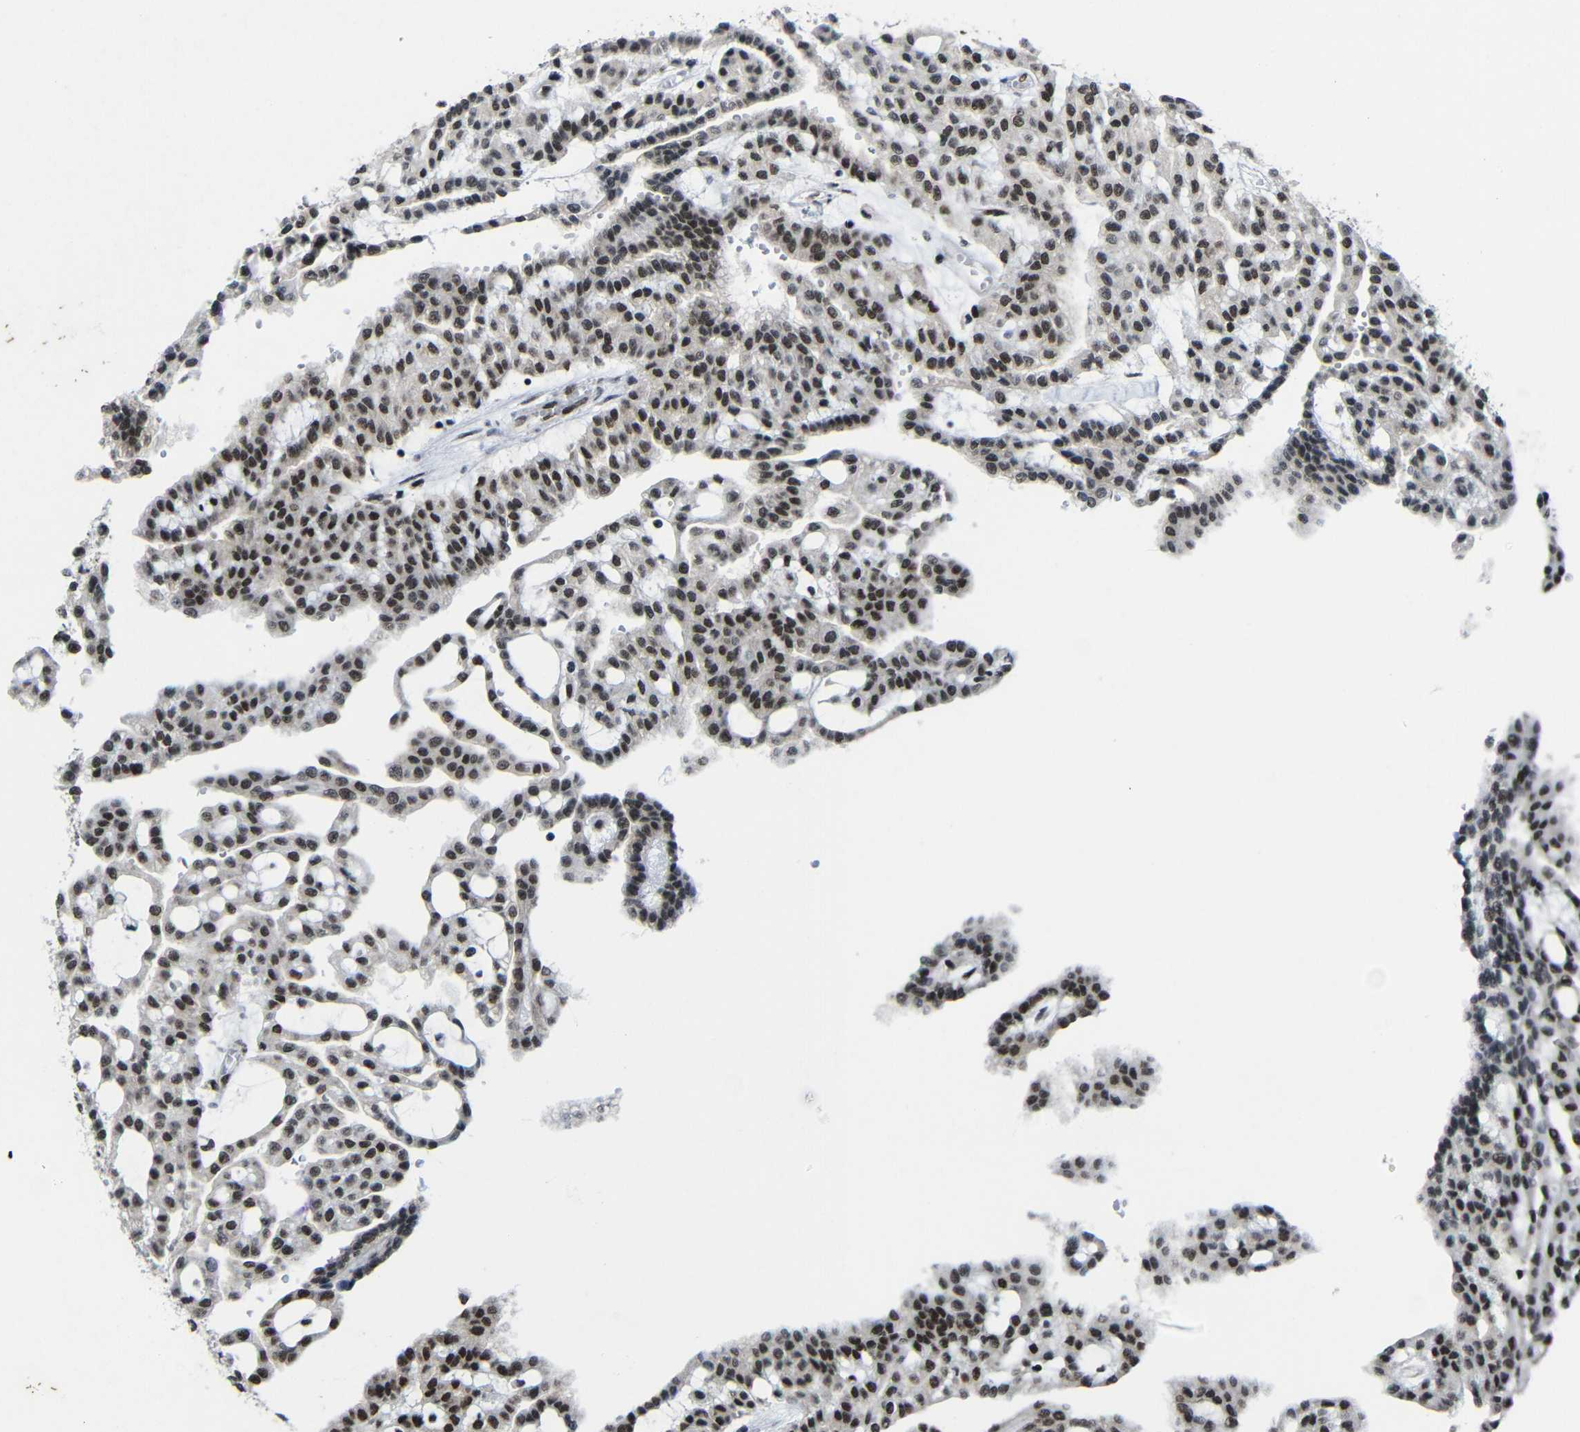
{"staining": {"intensity": "strong", "quantity": "25%-75%", "location": "nuclear"}, "tissue": "renal cancer", "cell_type": "Tumor cells", "image_type": "cancer", "snomed": [{"axis": "morphology", "description": "Adenocarcinoma, NOS"}, {"axis": "topography", "description": "Kidney"}], "caption": "Renal cancer stained with a protein marker exhibits strong staining in tumor cells.", "gene": "PTBP1", "patient": {"sex": "male", "age": 63}}